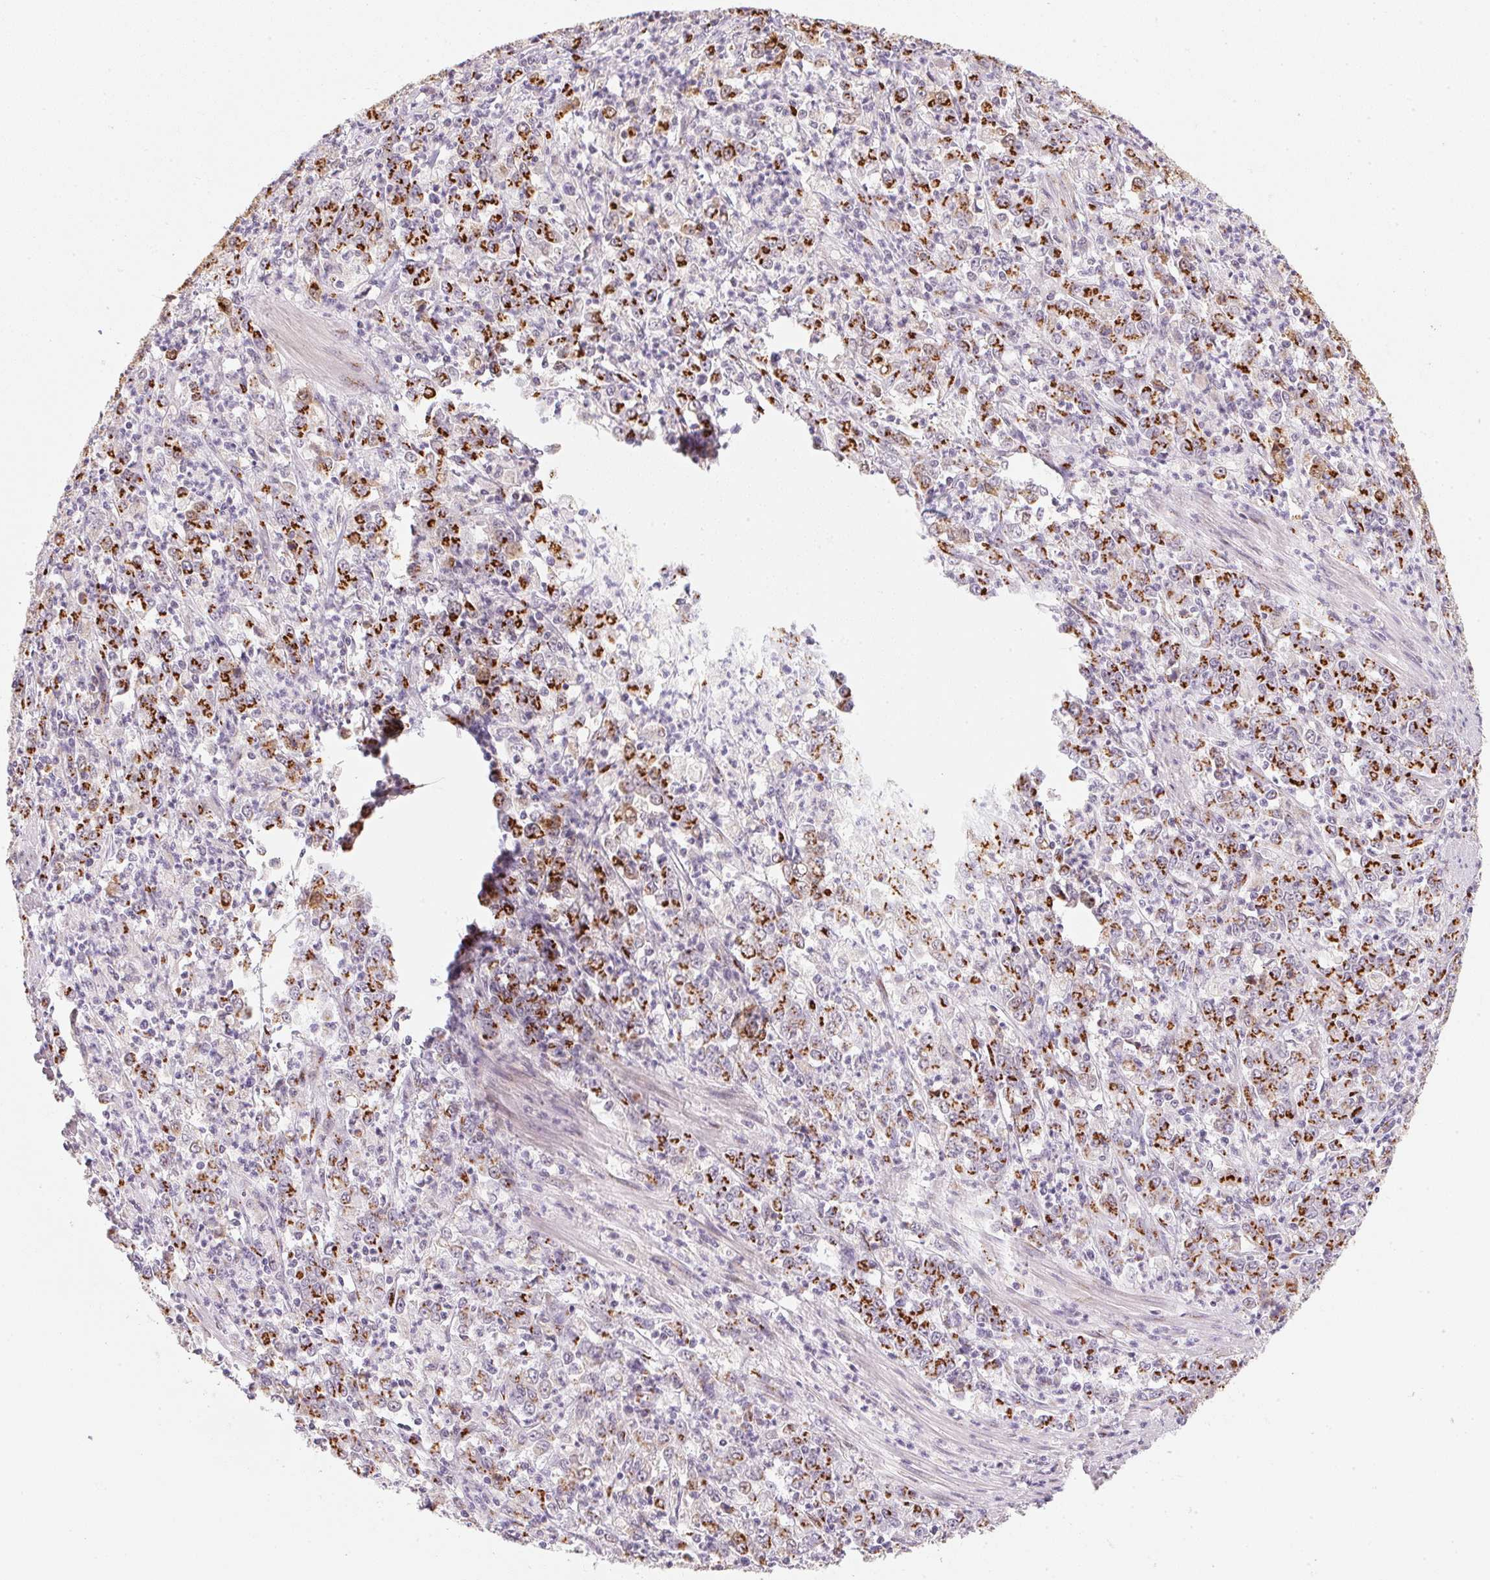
{"staining": {"intensity": "strong", "quantity": ">75%", "location": "cytoplasmic/membranous"}, "tissue": "stomach cancer", "cell_type": "Tumor cells", "image_type": "cancer", "snomed": [{"axis": "morphology", "description": "Adenocarcinoma, NOS"}, {"axis": "topography", "description": "Stomach, lower"}], "caption": "Strong cytoplasmic/membranous protein staining is appreciated in about >75% of tumor cells in adenocarcinoma (stomach).", "gene": "RAB22A", "patient": {"sex": "female", "age": 71}}